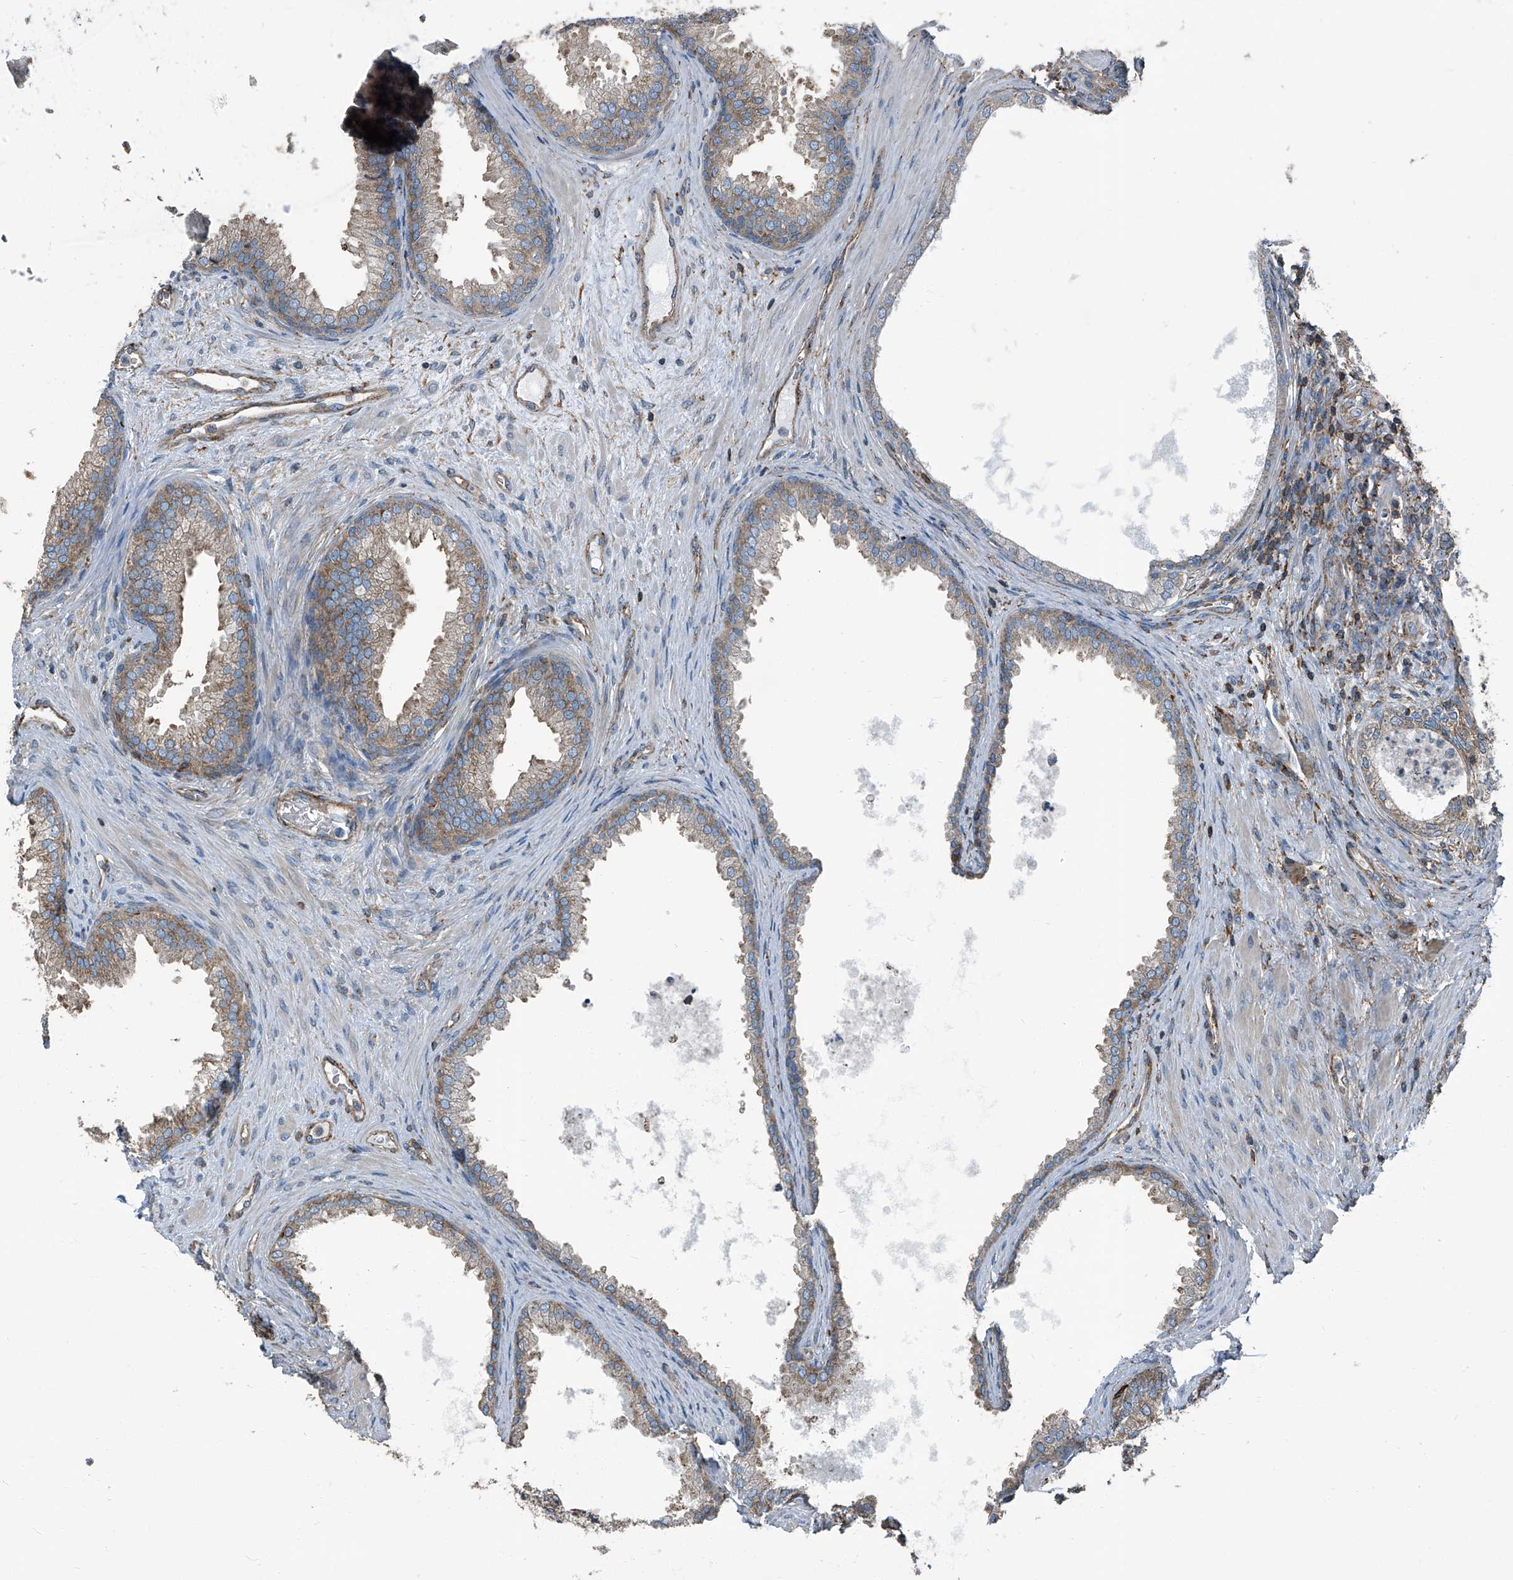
{"staining": {"intensity": "moderate", "quantity": "25%-75%", "location": "cytoplasmic/membranous"}, "tissue": "prostate", "cell_type": "Glandular cells", "image_type": "normal", "snomed": [{"axis": "morphology", "description": "Normal tissue, NOS"}, {"axis": "topography", "description": "Prostate"}], "caption": "DAB (3,3'-diaminobenzidine) immunohistochemical staining of unremarkable prostate displays moderate cytoplasmic/membranous protein positivity in about 25%-75% of glandular cells. The staining is performed using DAB (3,3'-diaminobenzidine) brown chromogen to label protein expression. The nuclei are counter-stained blue using hematoxylin.", "gene": "SEPTIN7", "patient": {"sex": "male", "age": 76}}